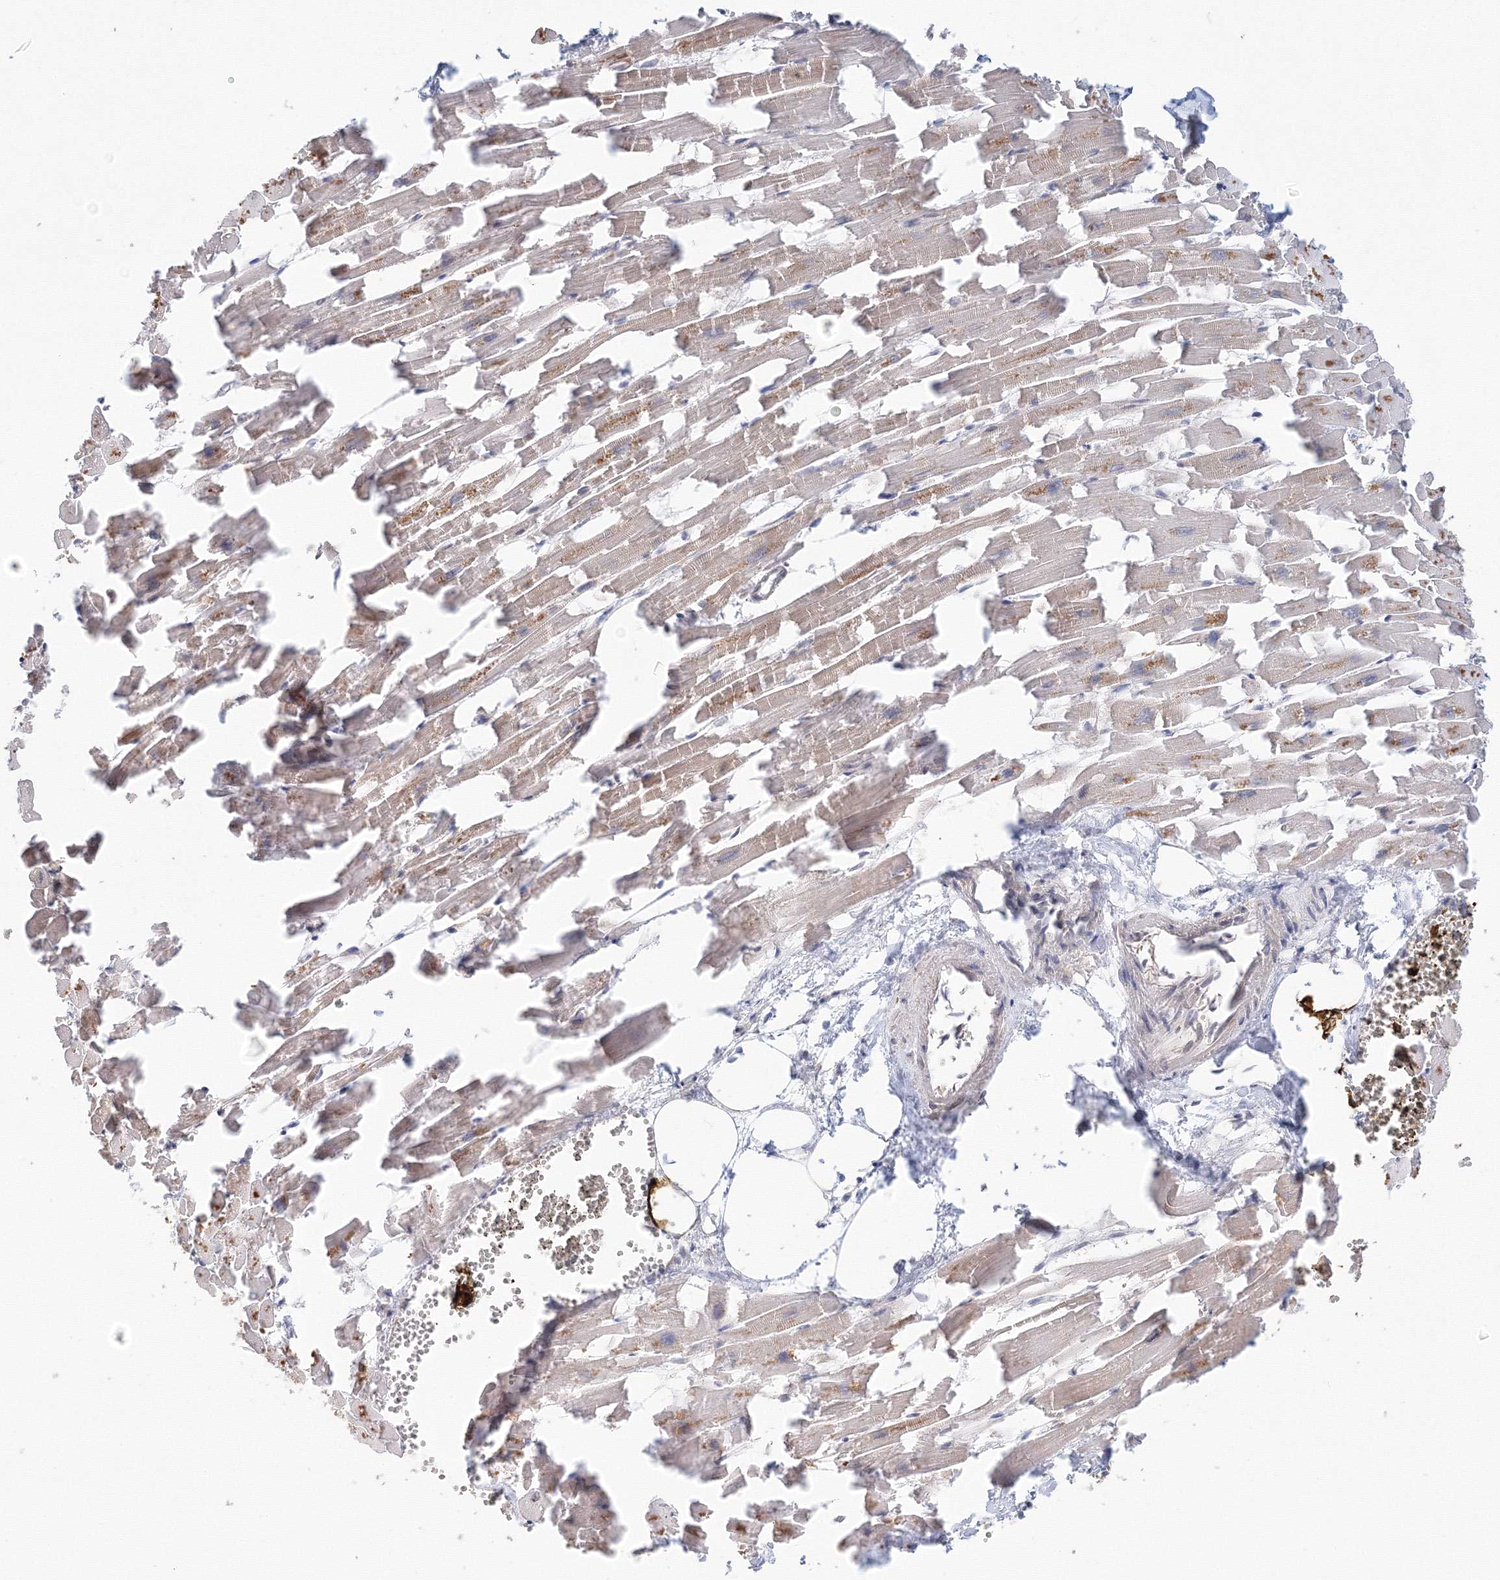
{"staining": {"intensity": "weak", "quantity": ">75%", "location": "cytoplasmic/membranous"}, "tissue": "heart muscle", "cell_type": "Cardiomyocytes", "image_type": "normal", "snomed": [{"axis": "morphology", "description": "Normal tissue, NOS"}, {"axis": "topography", "description": "Heart"}], "caption": "Unremarkable heart muscle reveals weak cytoplasmic/membranous expression in about >75% of cardiomyocytes The staining was performed using DAB, with brown indicating positive protein expression. Nuclei are stained blue with hematoxylin..", "gene": "DHRS12", "patient": {"sex": "female", "age": 64}}